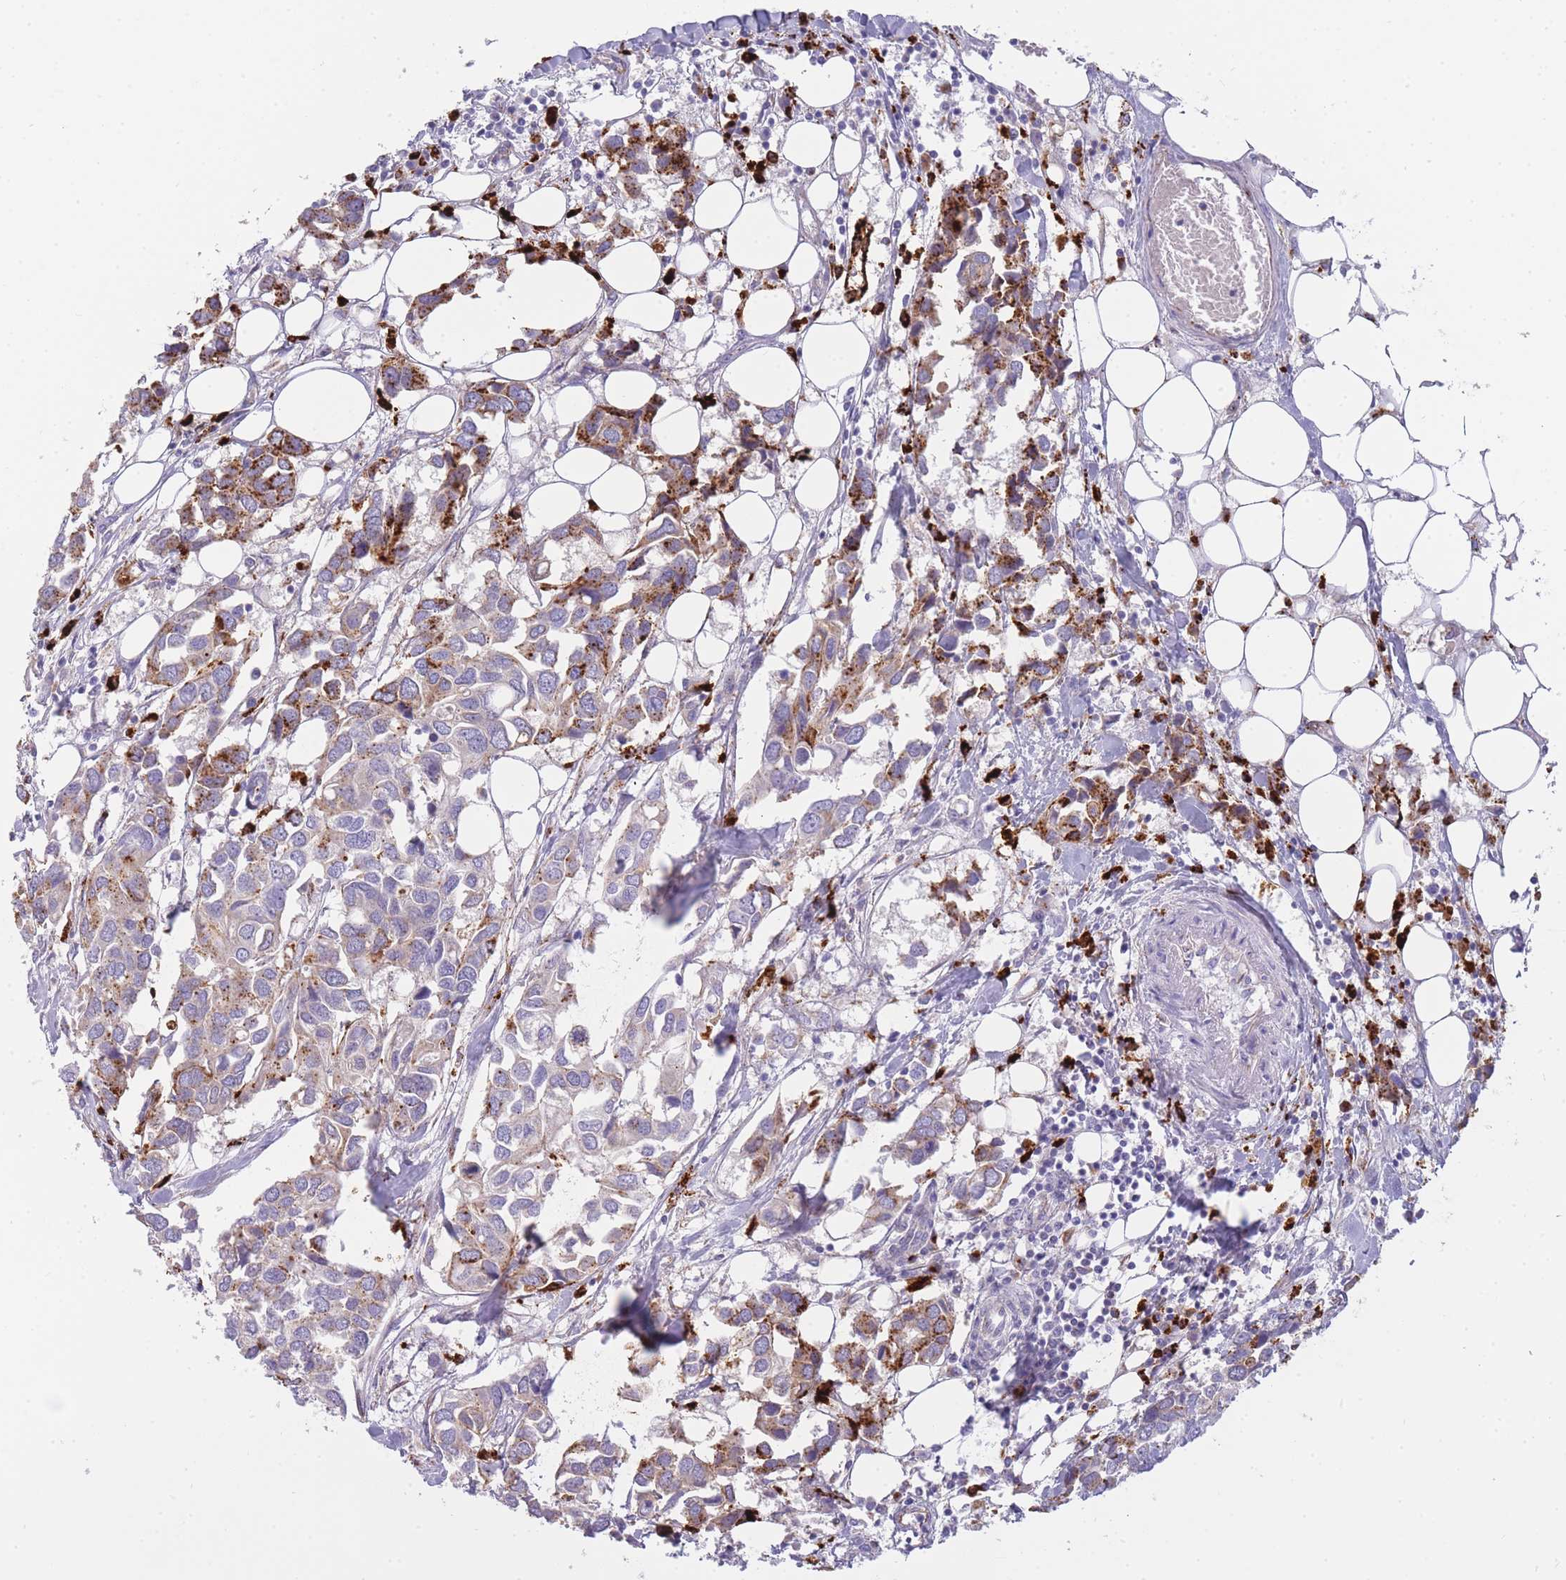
{"staining": {"intensity": "strong", "quantity": "25%-75%", "location": "cytoplasmic/membranous"}, "tissue": "breast cancer", "cell_type": "Tumor cells", "image_type": "cancer", "snomed": [{"axis": "morphology", "description": "Duct carcinoma"}, {"axis": "topography", "description": "Breast"}], "caption": "This histopathology image displays IHC staining of human breast infiltrating ductal carcinoma, with high strong cytoplasmic/membranous staining in approximately 25%-75% of tumor cells.", "gene": "GAA", "patient": {"sex": "female", "age": 83}}